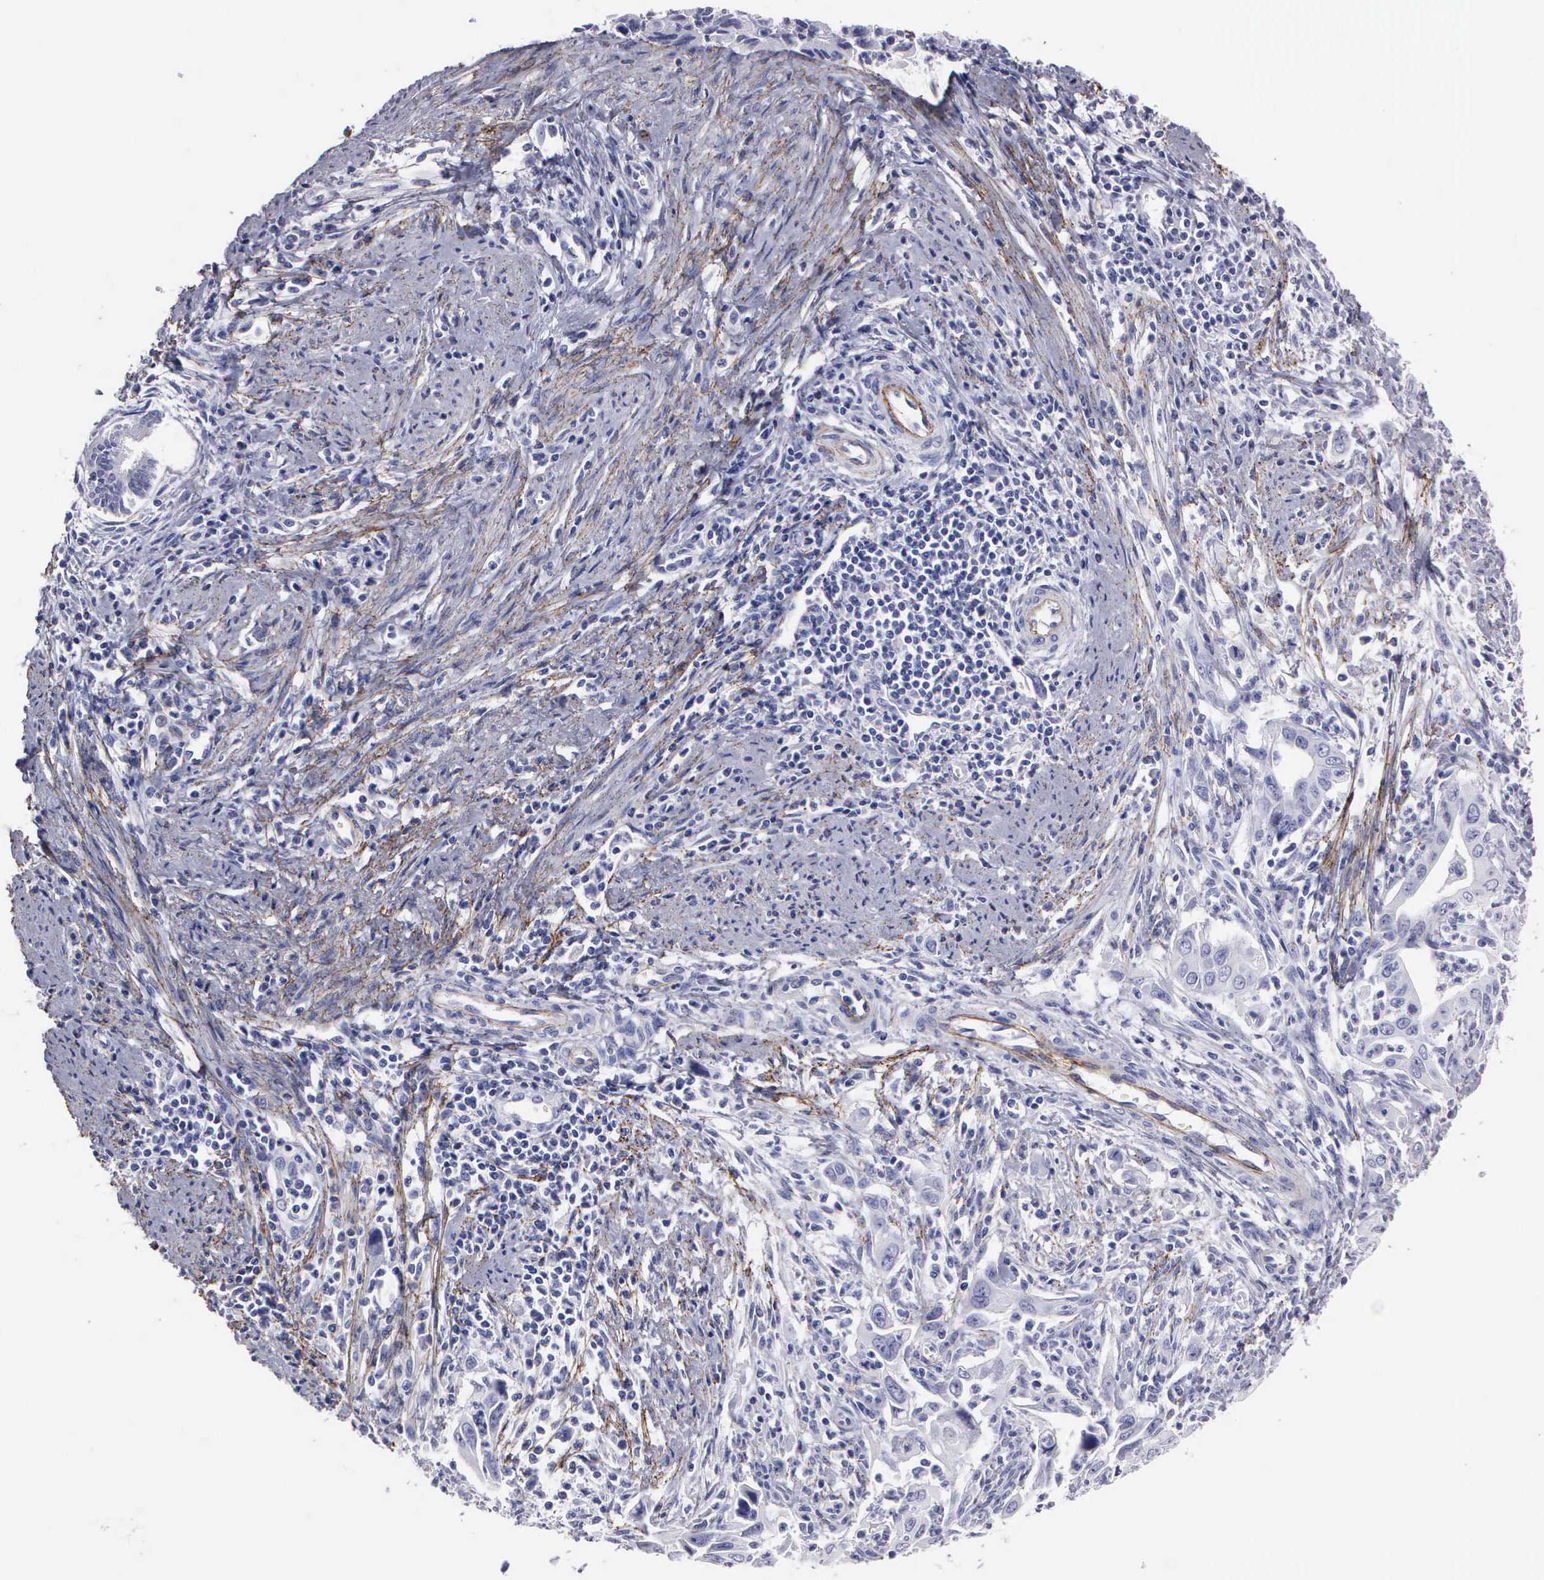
{"staining": {"intensity": "negative", "quantity": "none", "location": "none"}, "tissue": "cervical cancer", "cell_type": "Tumor cells", "image_type": "cancer", "snomed": [{"axis": "morphology", "description": "Normal tissue, NOS"}, {"axis": "morphology", "description": "Adenocarcinoma, NOS"}, {"axis": "topography", "description": "Cervix"}], "caption": "This image is of cervical adenocarcinoma stained with IHC to label a protein in brown with the nuclei are counter-stained blue. There is no staining in tumor cells.", "gene": "FBLN5", "patient": {"sex": "female", "age": 34}}